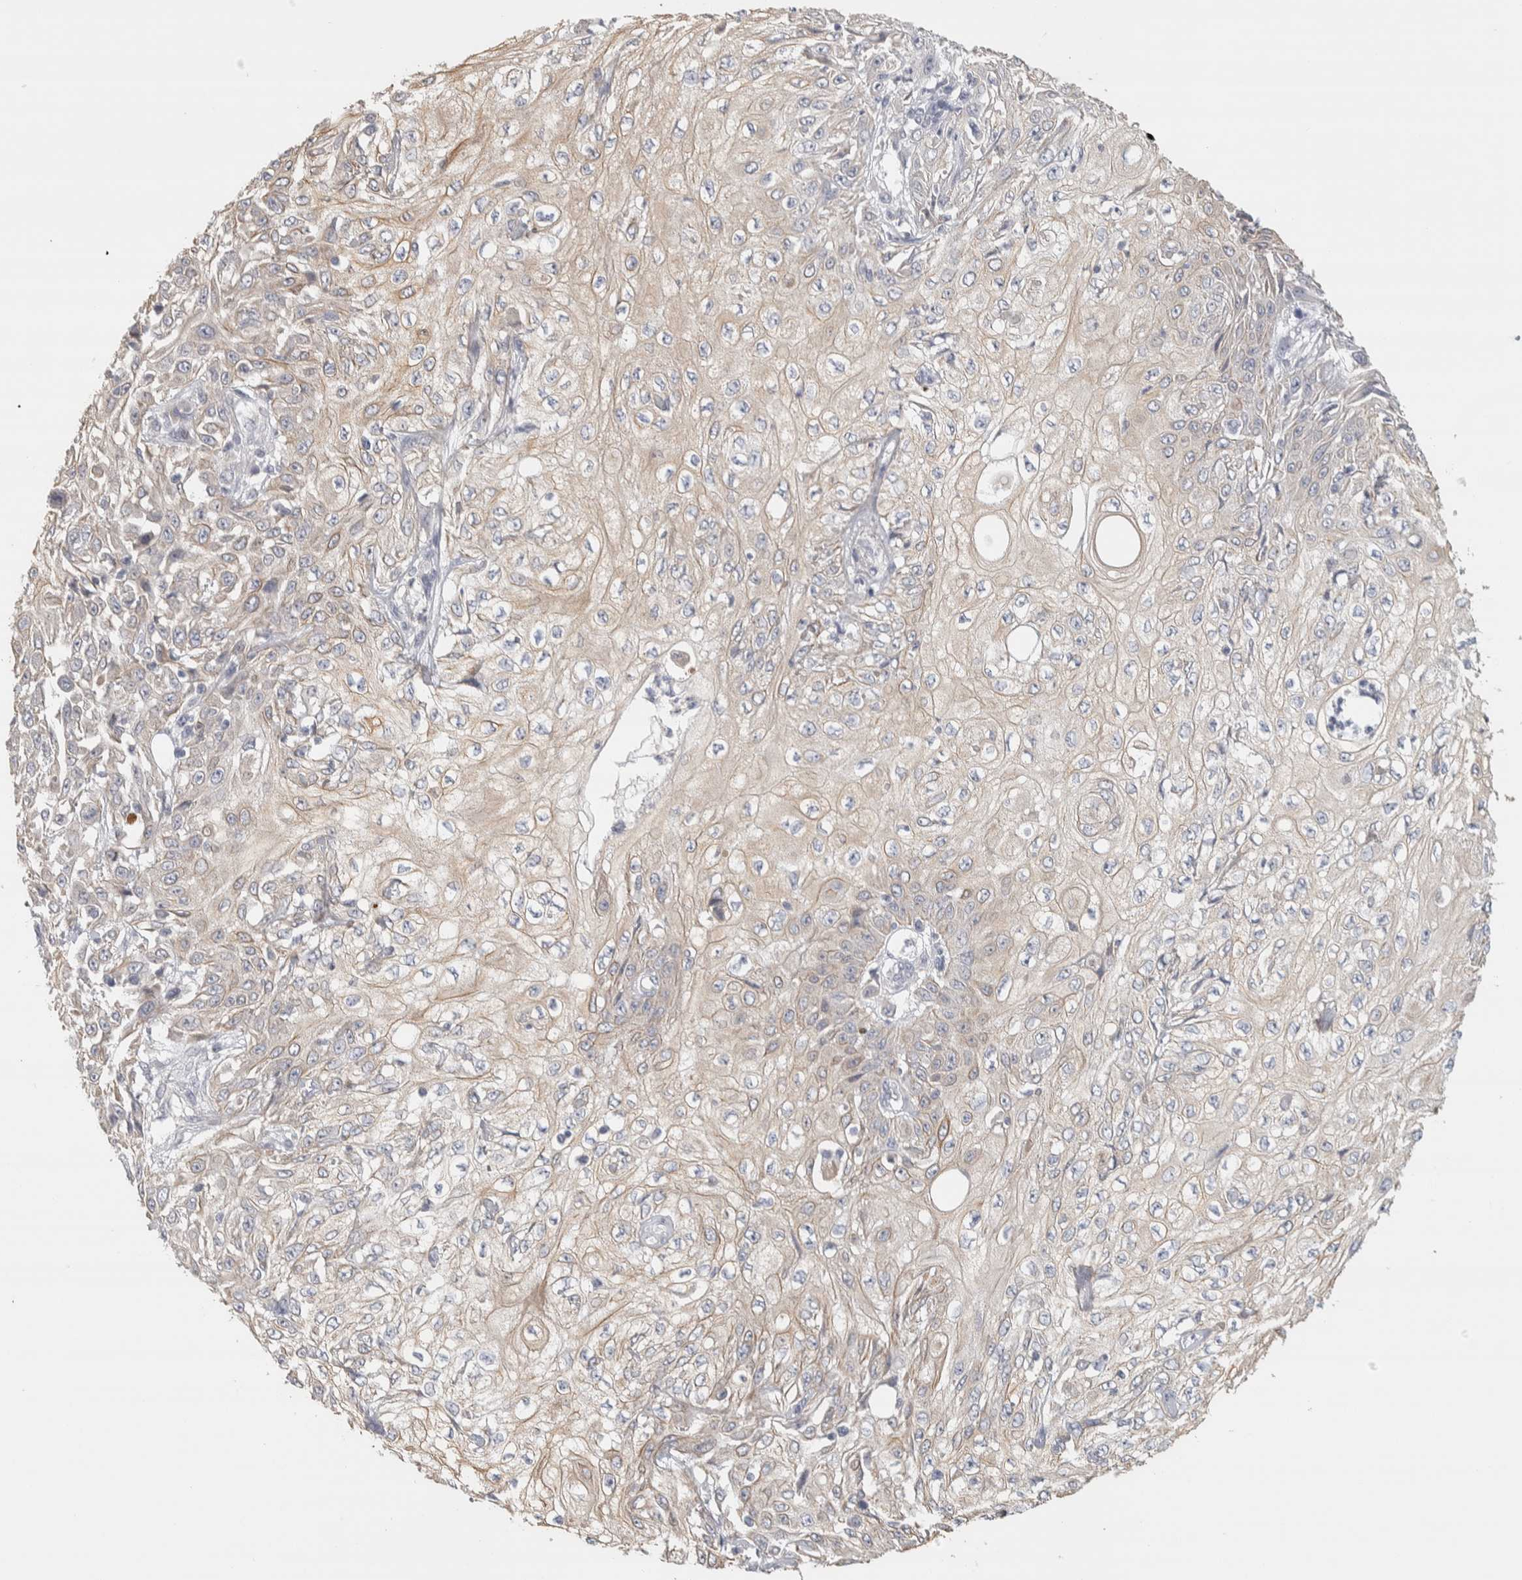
{"staining": {"intensity": "weak", "quantity": "<25%", "location": "cytoplasmic/membranous"}, "tissue": "skin cancer", "cell_type": "Tumor cells", "image_type": "cancer", "snomed": [{"axis": "morphology", "description": "Squamous cell carcinoma, NOS"}, {"axis": "morphology", "description": "Squamous cell carcinoma, metastatic, NOS"}, {"axis": "topography", "description": "Skin"}, {"axis": "topography", "description": "Lymph node"}], "caption": "Immunohistochemical staining of human skin cancer (metastatic squamous cell carcinoma) displays no significant expression in tumor cells. (DAB (3,3'-diaminobenzidine) IHC, high magnification).", "gene": "DCXR", "patient": {"sex": "male", "age": 75}}